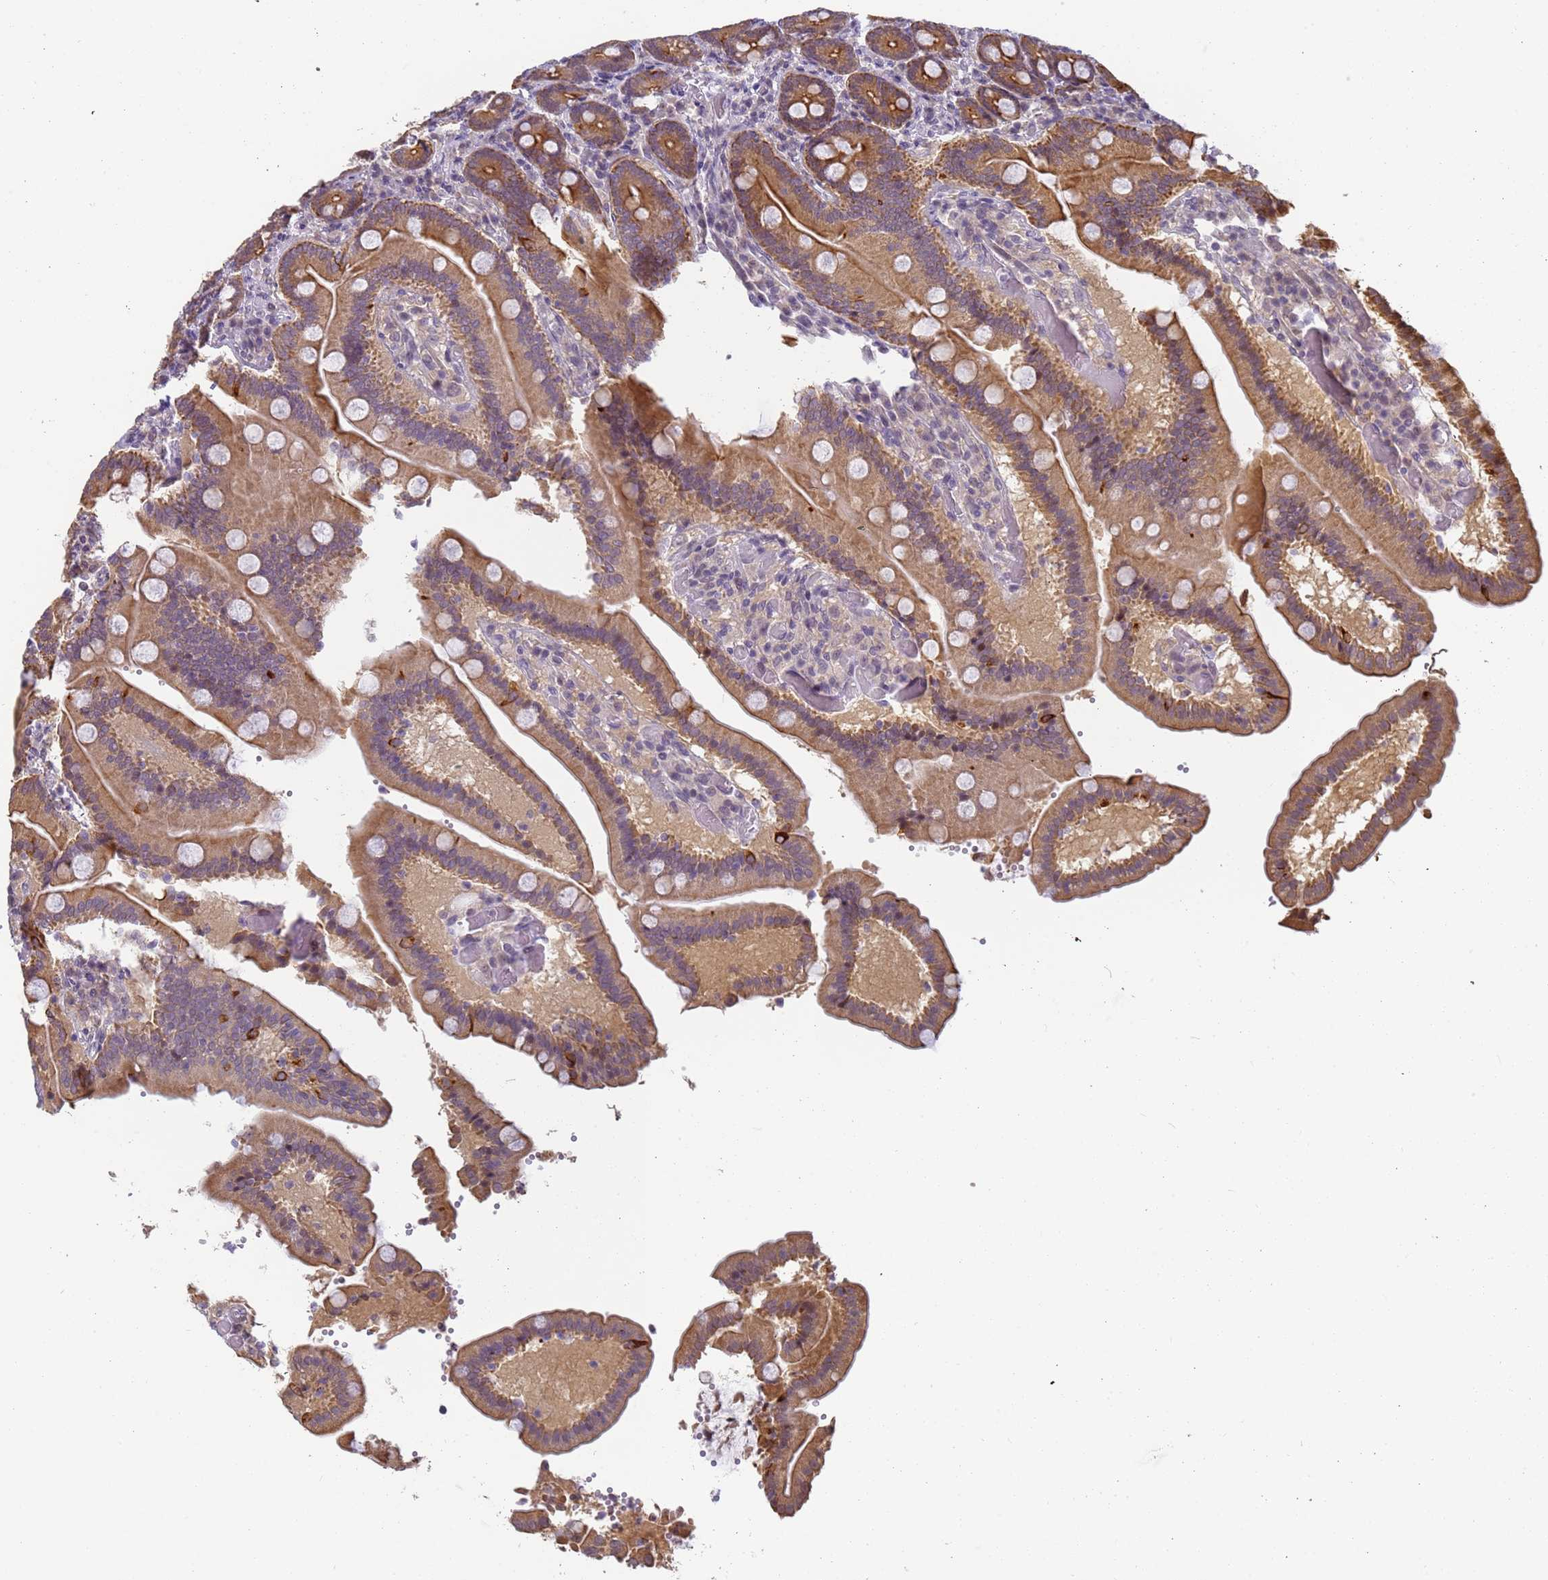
{"staining": {"intensity": "strong", "quantity": ">75%", "location": "cytoplasmic/membranous"}, "tissue": "duodenum", "cell_type": "Glandular cells", "image_type": "normal", "snomed": [{"axis": "morphology", "description": "Normal tissue, NOS"}, {"axis": "topography", "description": "Duodenum"}], "caption": "Human duodenum stained for a protein (brown) shows strong cytoplasmic/membranous positive positivity in about >75% of glandular cells.", "gene": "VWA3A", "patient": {"sex": "female", "age": 62}}